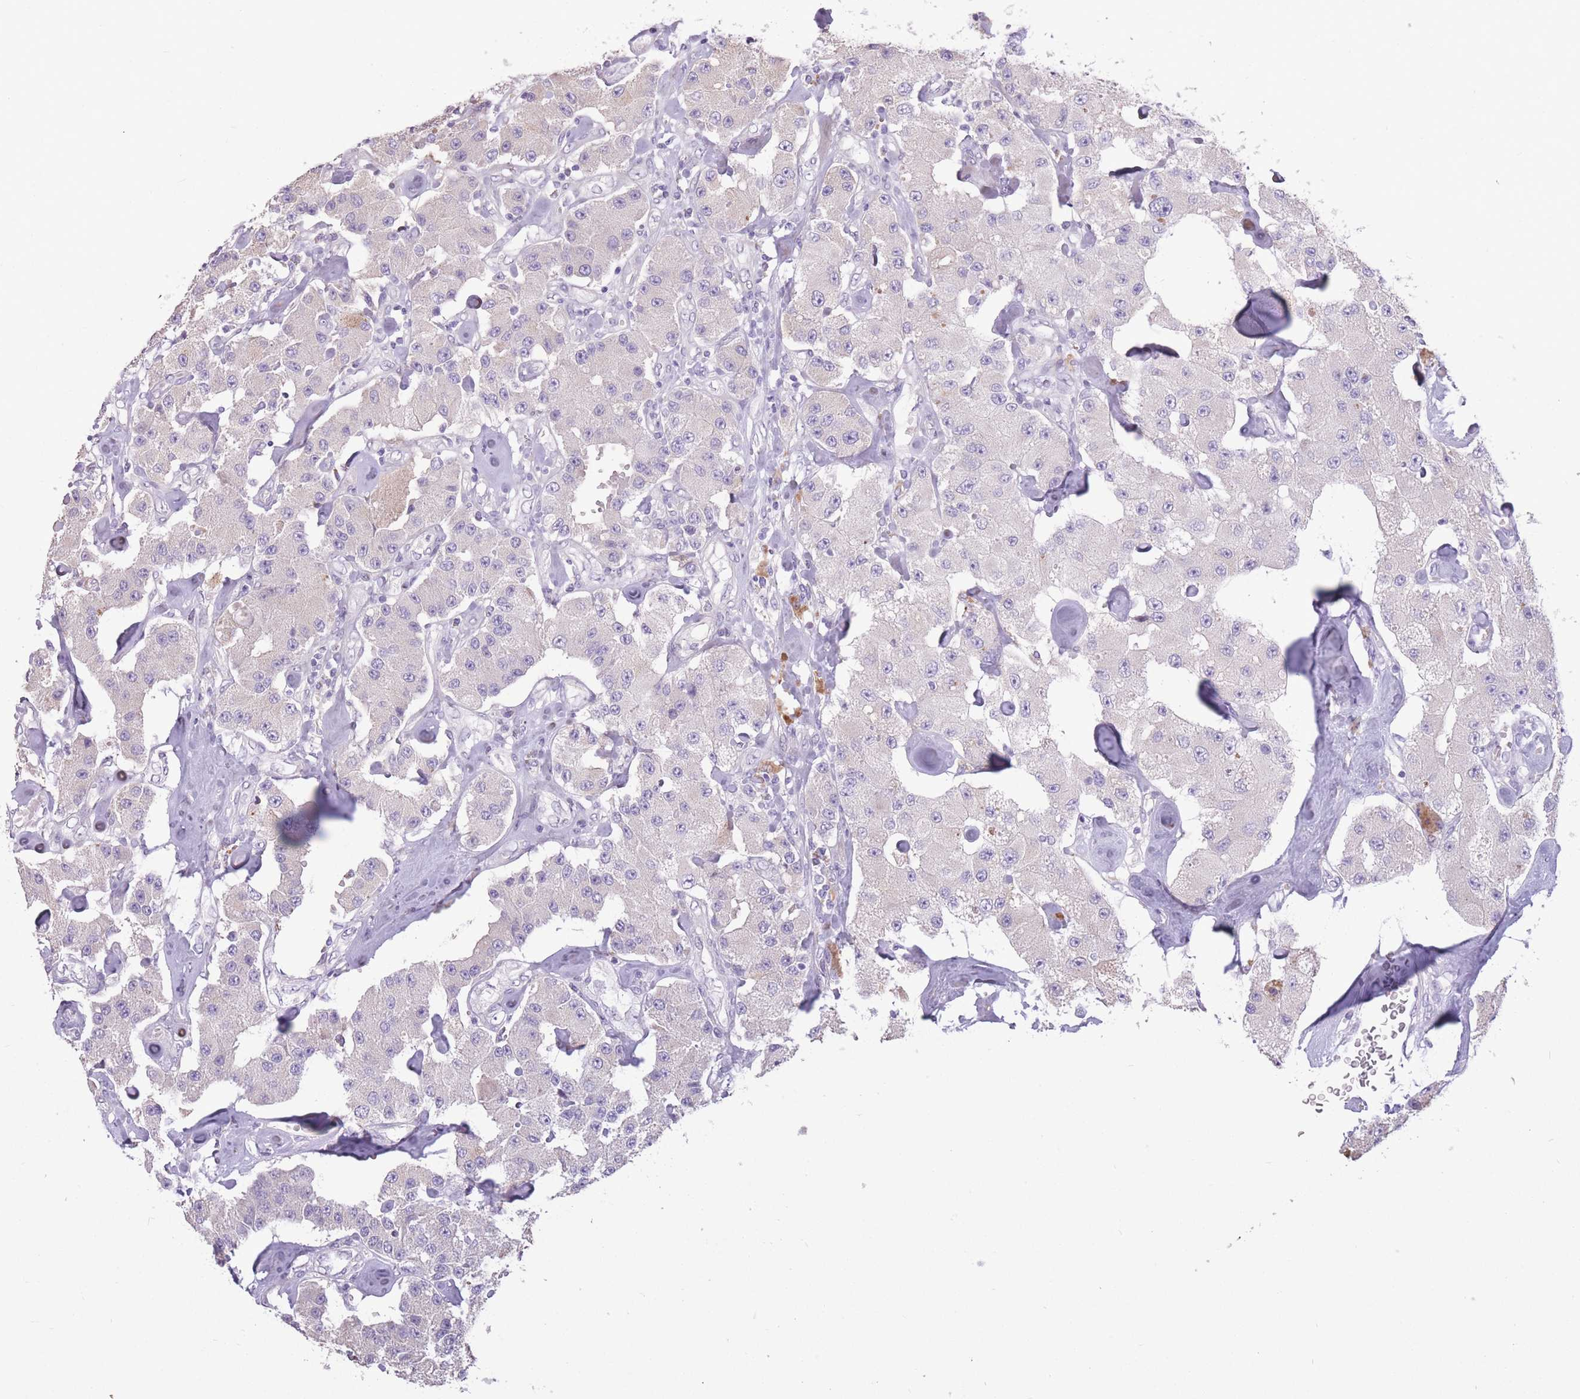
{"staining": {"intensity": "negative", "quantity": "none", "location": "none"}, "tissue": "carcinoid", "cell_type": "Tumor cells", "image_type": "cancer", "snomed": [{"axis": "morphology", "description": "Carcinoid, malignant, NOS"}, {"axis": "topography", "description": "Pancreas"}], "caption": "A high-resolution image shows immunohistochemistry staining of malignant carcinoid, which demonstrates no significant positivity in tumor cells.", "gene": "WDR70", "patient": {"sex": "male", "age": 41}}